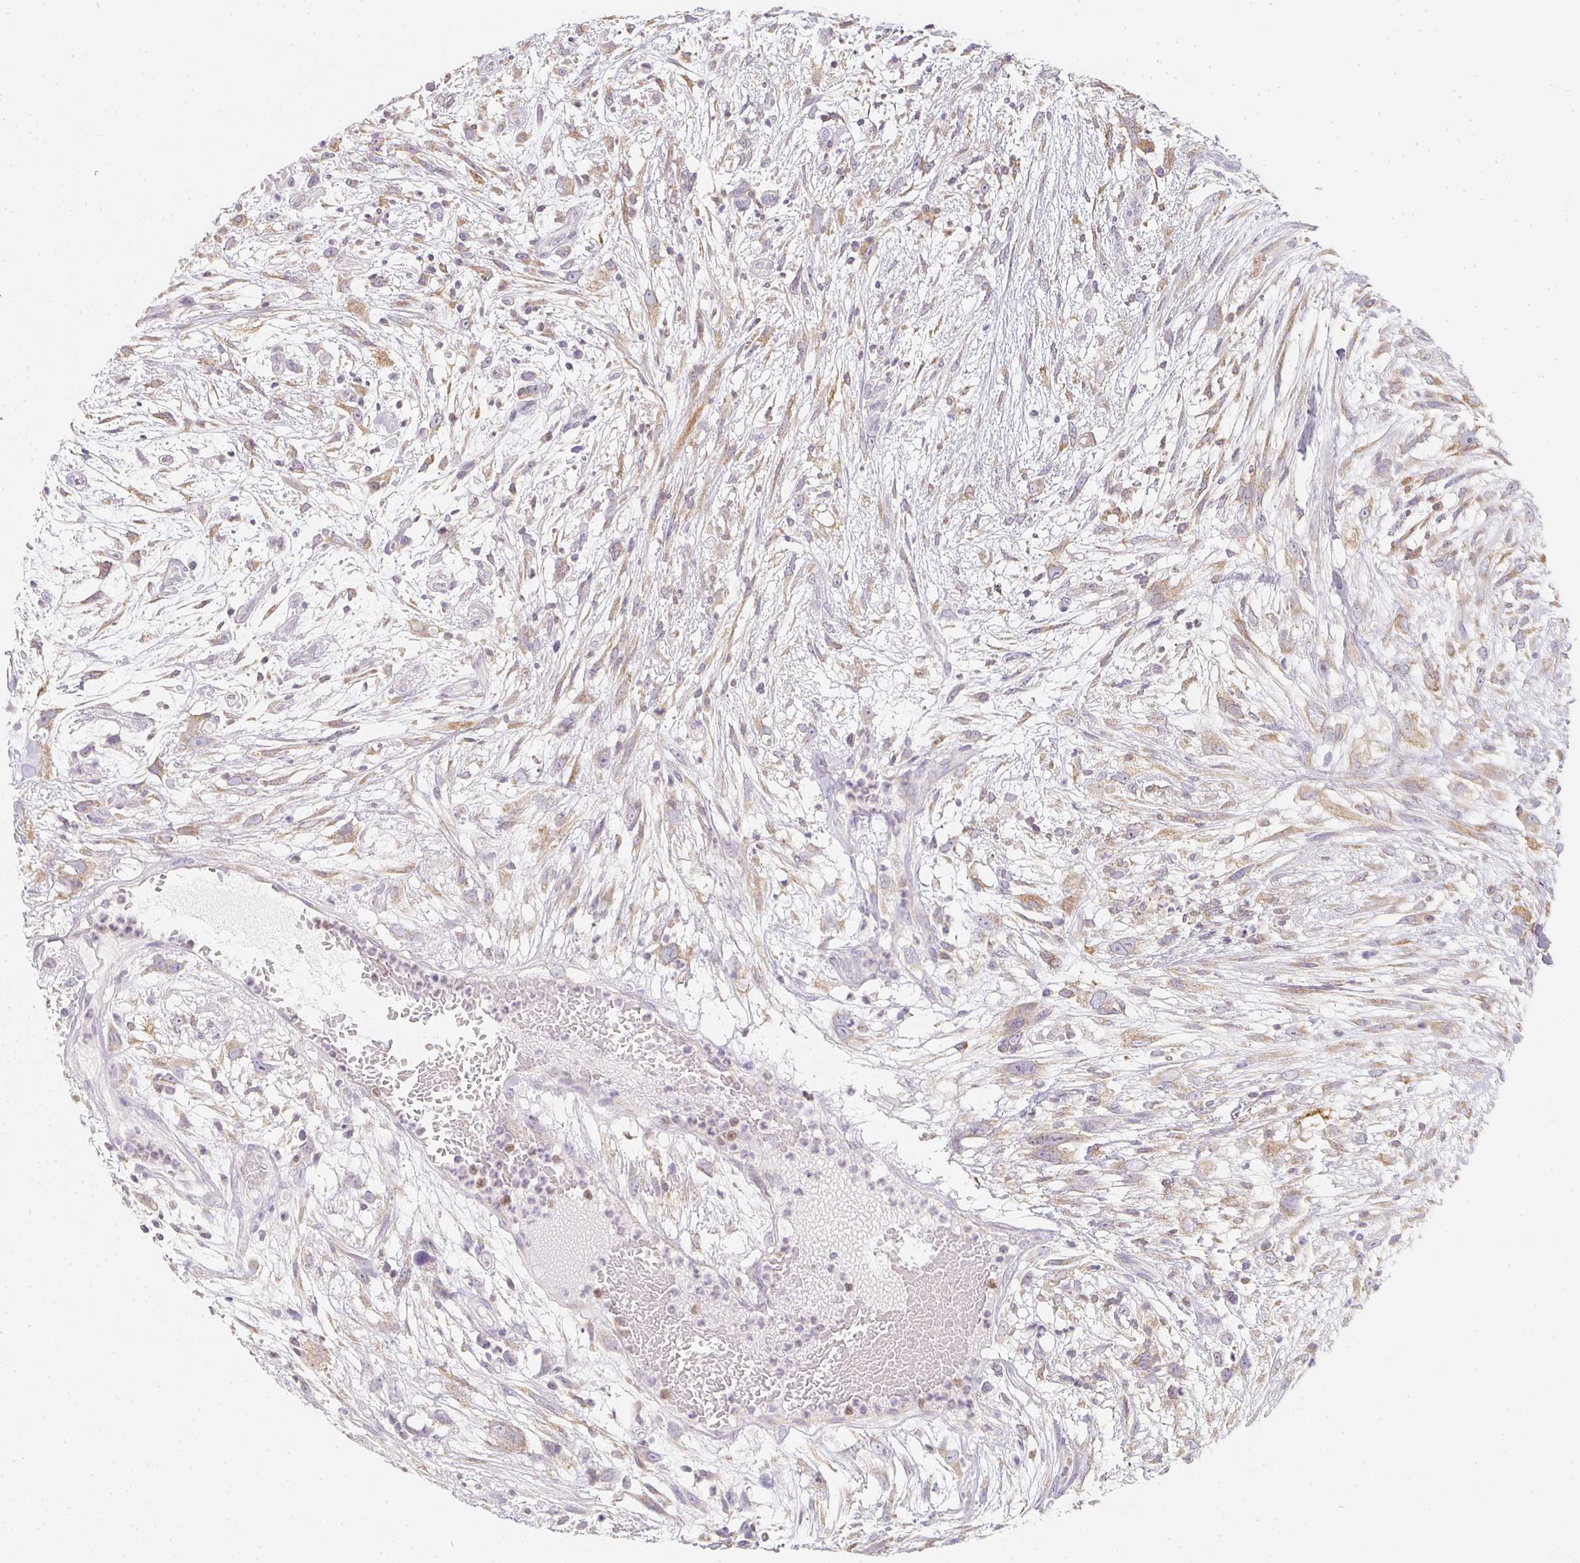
{"staining": {"intensity": "weak", "quantity": "25%-75%", "location": "cytoplasmic/membranous"}, "tissue": "head and neck cancer", "cell_type": "Tumor cells", "image_type": "cancer", "snomed": [{"axis": "morphology", "description": "Squamous cell carcinoma, NOS"}, {"axis": "topography", "description": "Head-Neck"}], "caption": "This photomicrograph reveals immunohistochemistry staining of human head and neck cancer, with low weak cytoplasmic/membranous staining in approximately 25%-75% of tumor cells.", "gene": "SOAT1", "patient": {"sex": "male", "age": 65}}